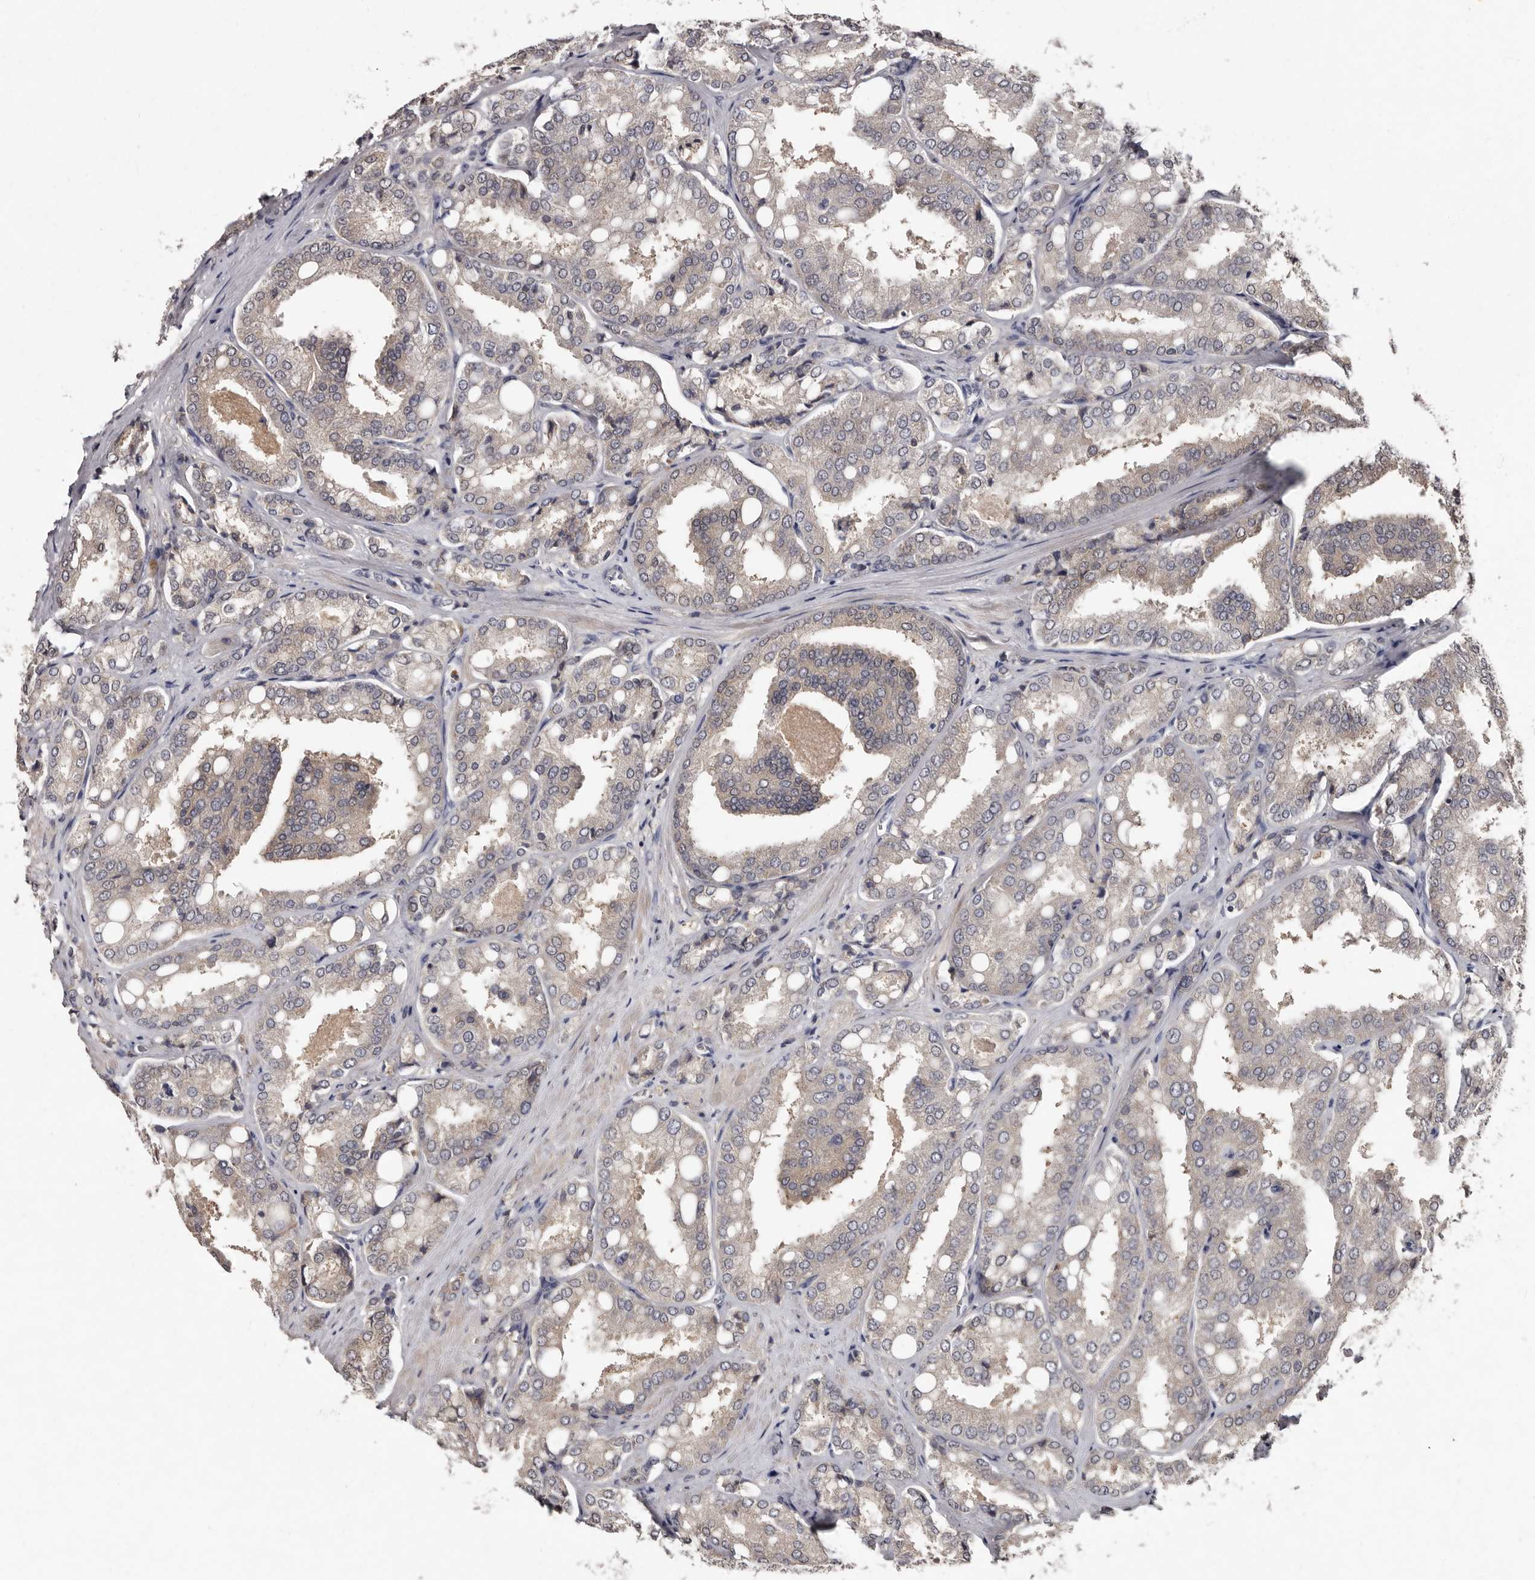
{"staining": {"intensity": "weak", "quantity": "25%-75%", "location": "cytoplasmic/membranous"}, "tissue": "prostate cancer", "cell_type": "Tumor cells", "image_type": "cancer", "snomed": [{"axis": "morphology", "description": "Adenocarcinoma, High grade"}, {"axis": "topography", "description": "Prostate"}], "caption": "Immunohistochemical staining of prostate cancer (adenocarcinoma (high-grade)) exhibits low levels of weak cytoplasmic/membranous protein positivity in approximately 25%-75% of tumor cells.", "gene": "DNPH1", "patient": {"sex": "male", "age": 50}}